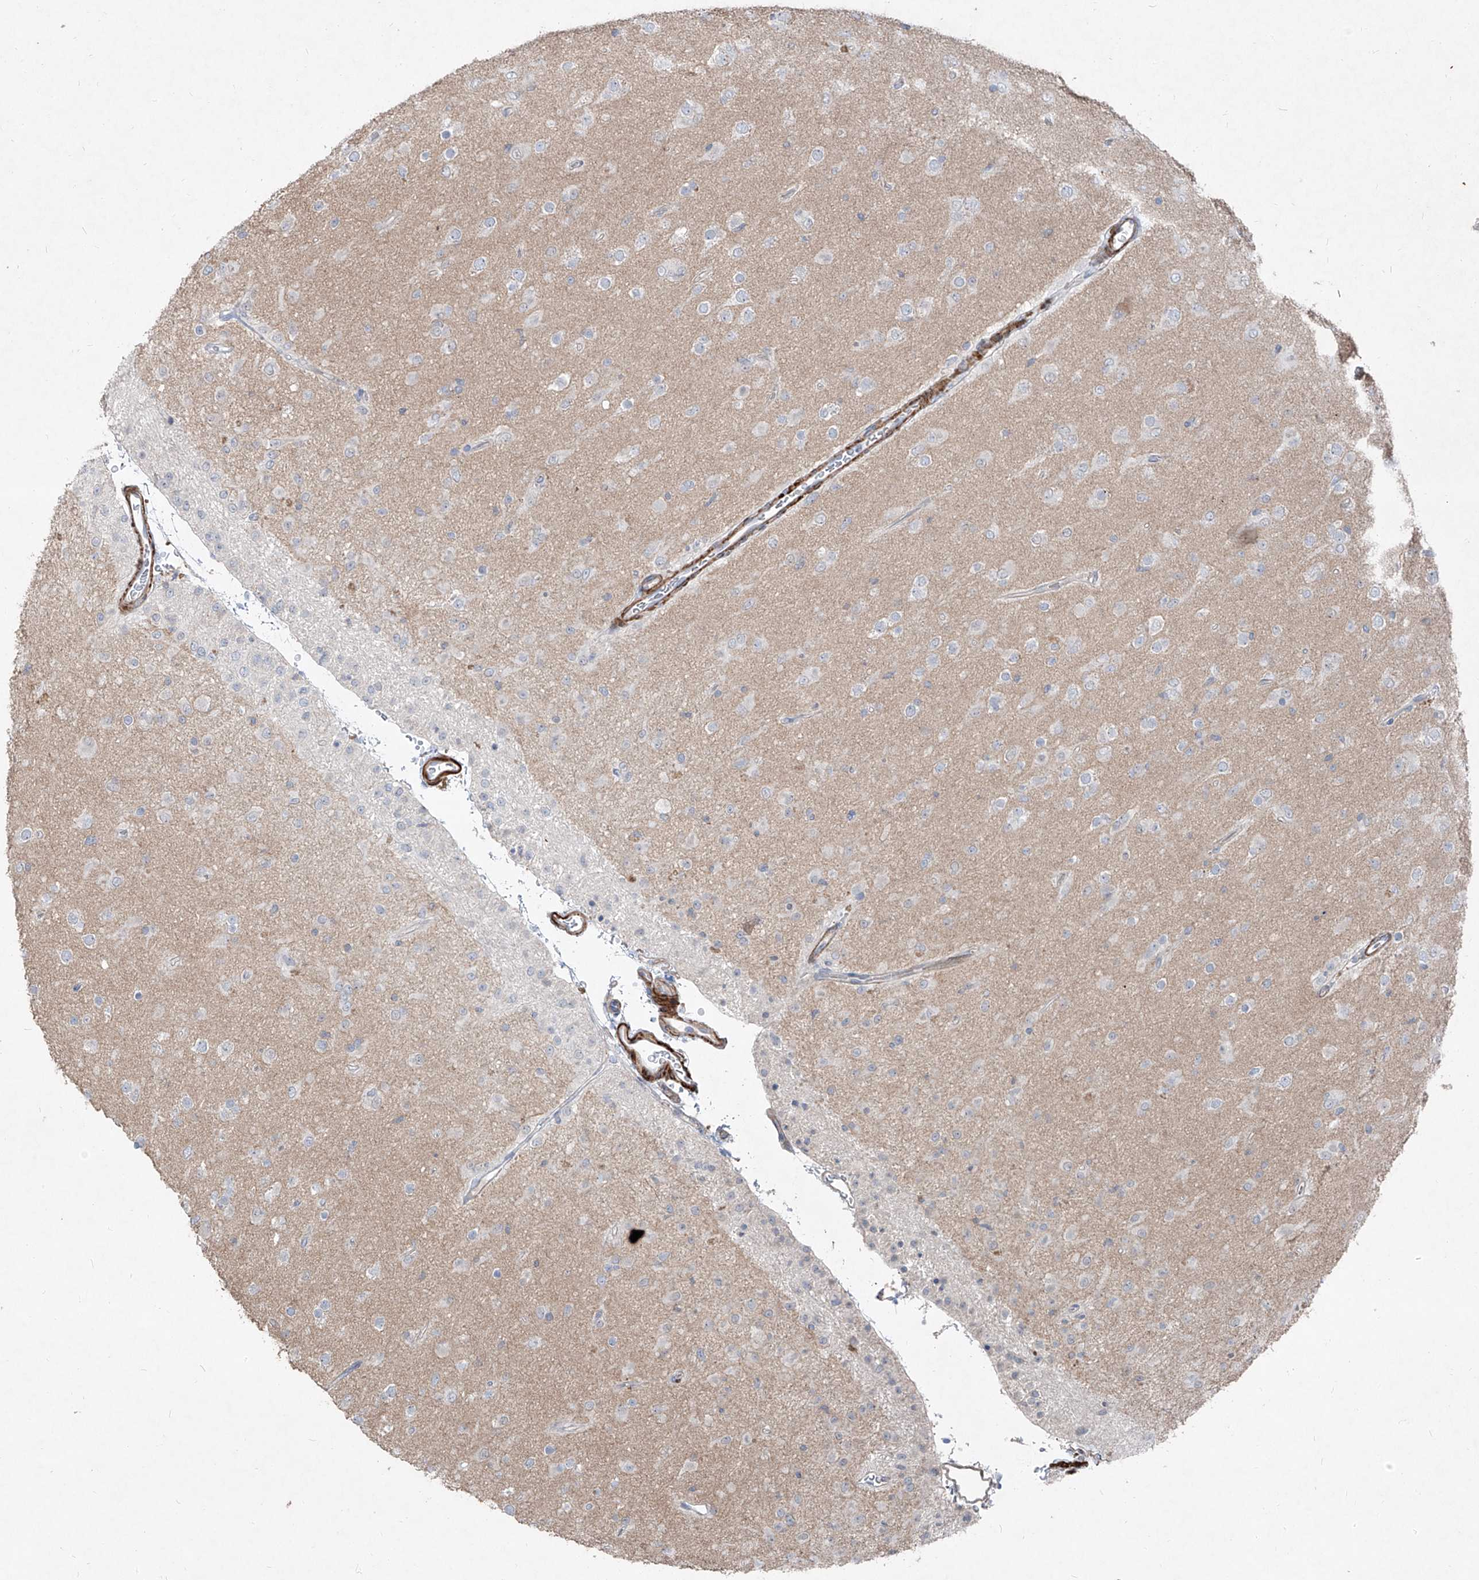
{"staining": {"intensity": "negative", "quantity": "none", "location": "none"}, "tissue": "glioma", "cell_type": "Tumor cells", "image_type": "cancer", "snomed": [{"axis": "morphology", "description": "Glioma, malignant, Low grade"}, {"axis": "topography", "description": "Brain"}], "caption": "Image shows no protein expression in tumor cells of malignant low-grade glioma tissue.", "gene": "UFD1", "patient": {"sex": "male", "age": 65}}